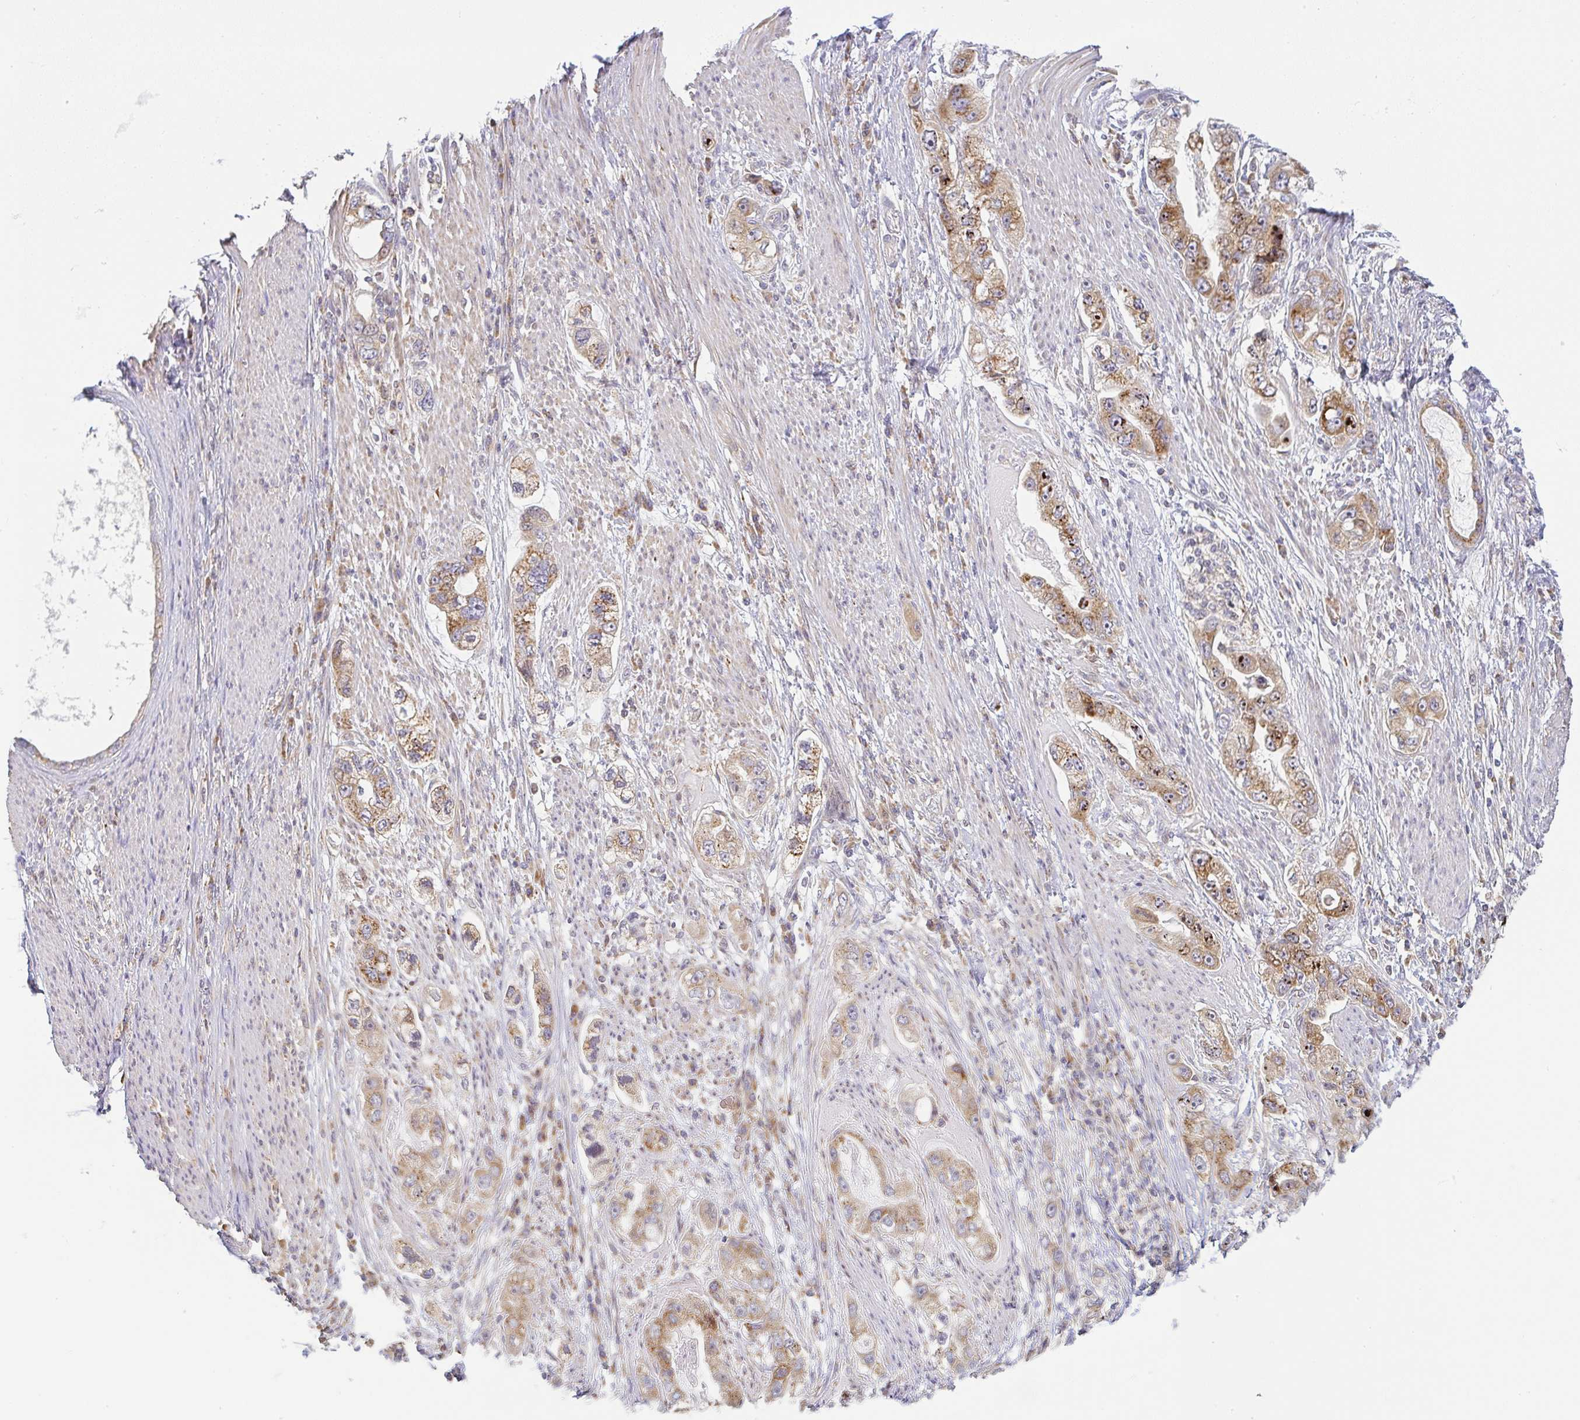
{"staining": {"intensity": "moderate", "quantity": "25%-75%", "location": "cytoplasmic/membranous"}, "tissue": "stomach cancer", "cell_type": "Tumor cells", "image_type": "cancer", "snomed": [{"axis": "morphology", "description": "Adenocarcinoma, NOS"}, {"axis": "topography", "description": "Stomach, lower"}], "caption": "Protein analysis of stomach cancer tissue displays moderate cytoplasmic/membranous positivity in approximately 25%-75% of tumor cells.", "gene": "MOB1A", "patient": {"sex": "female", "age": 93}}